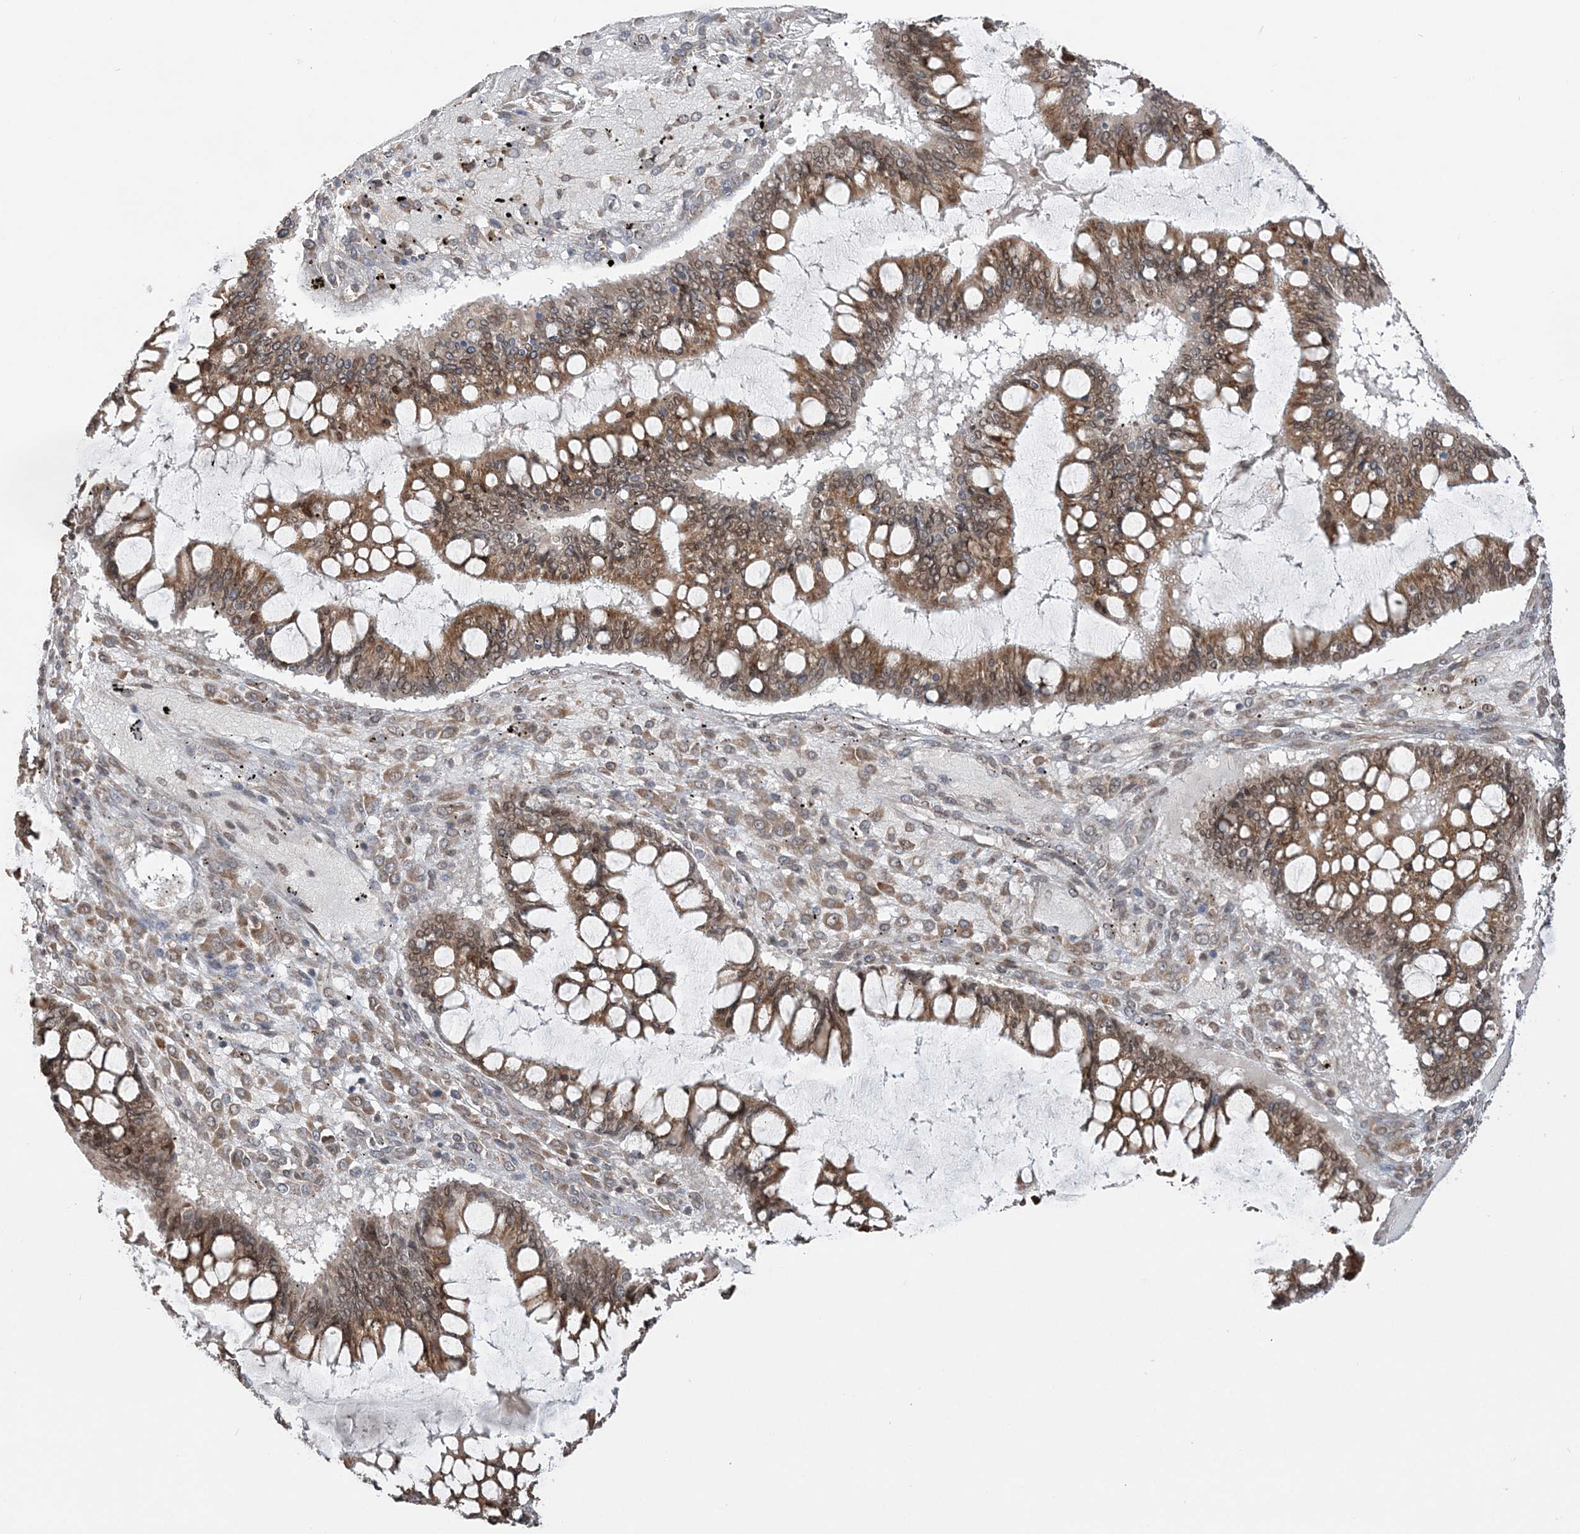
{"staining": {"intensity": "moderate", "quantity": ">75%", "location": "cytoplasmic/membranous"}, "tissue": "ovarian cancer", "cell_type": "Tumor cells", "image_type": "cancer", "snomed": [{"axis": "morphology", "description": "Cystadenocarcinoma, mucinous, NOS"}, {"axis": "topography", "description": "Ovary"}], "caption": "A high-resolution photomicrograph shows immunohistochemistry staining of mucinous cystadenocarcinoma (ovarian), which shows moderate cytoplasmic/membranous staining in approximately >75% of tumor cells.", "gene": "TMED10", "patient": {"sex": "female", "age": 73}}